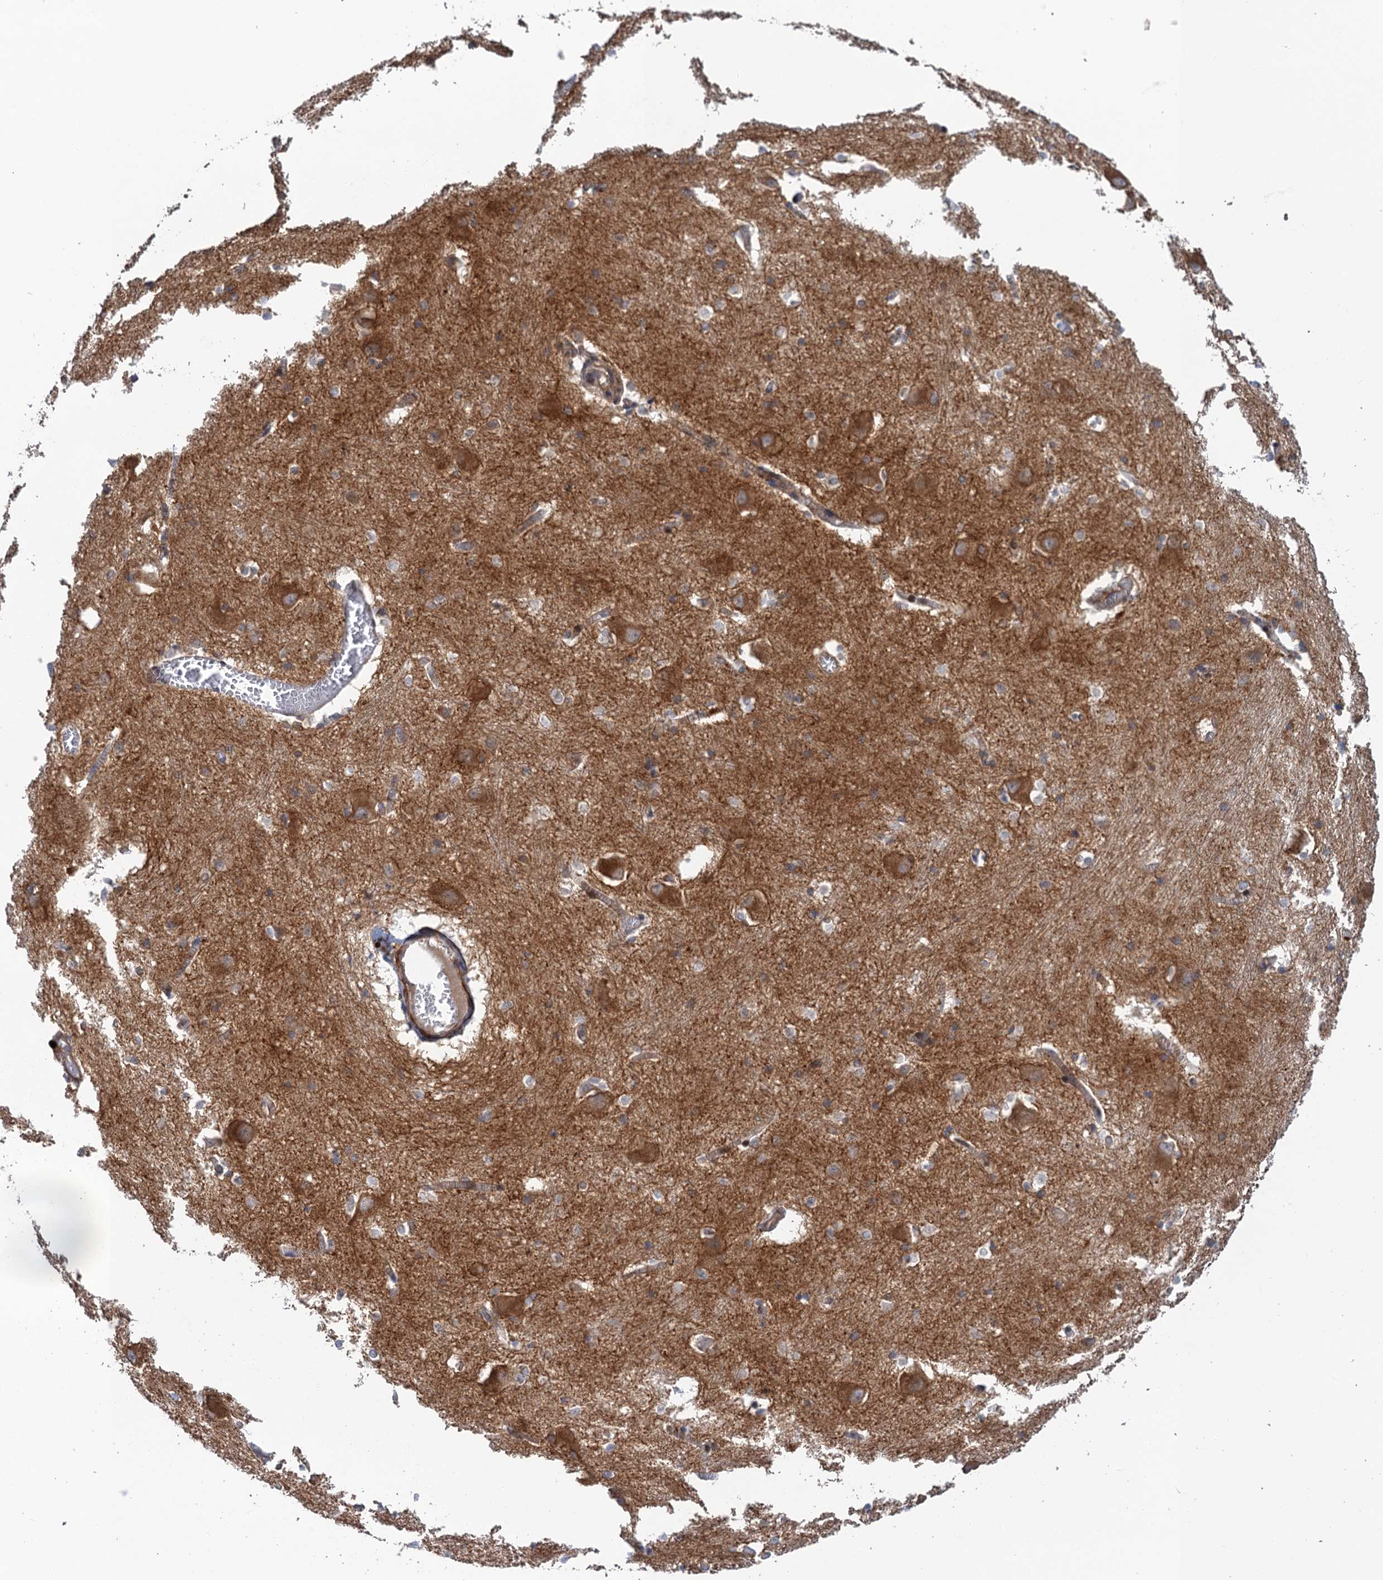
{"staining": {"intensity": "weak", "quantity": "25%-75%", "location": "cytoplasmic/membranous"}, "tissue": "caudate", "cell_type": "Glial cells", "image_type": "normal", "snomed": [{"axis": "morphology", "description": "Normal tissue, NOS"}, {"axis": "topography", "description": "Lateral ventricle wall"}], "caption": "This photomicrograph exhibits benign caudate stained with IHC to label a protein in brown. The cytoplasmic/membranous of glial cells show weak positivity for the protein. Nuclei are counter-stained blue.", "gene": "NEK8", "patient": {"sex": "male", "age": 37}}